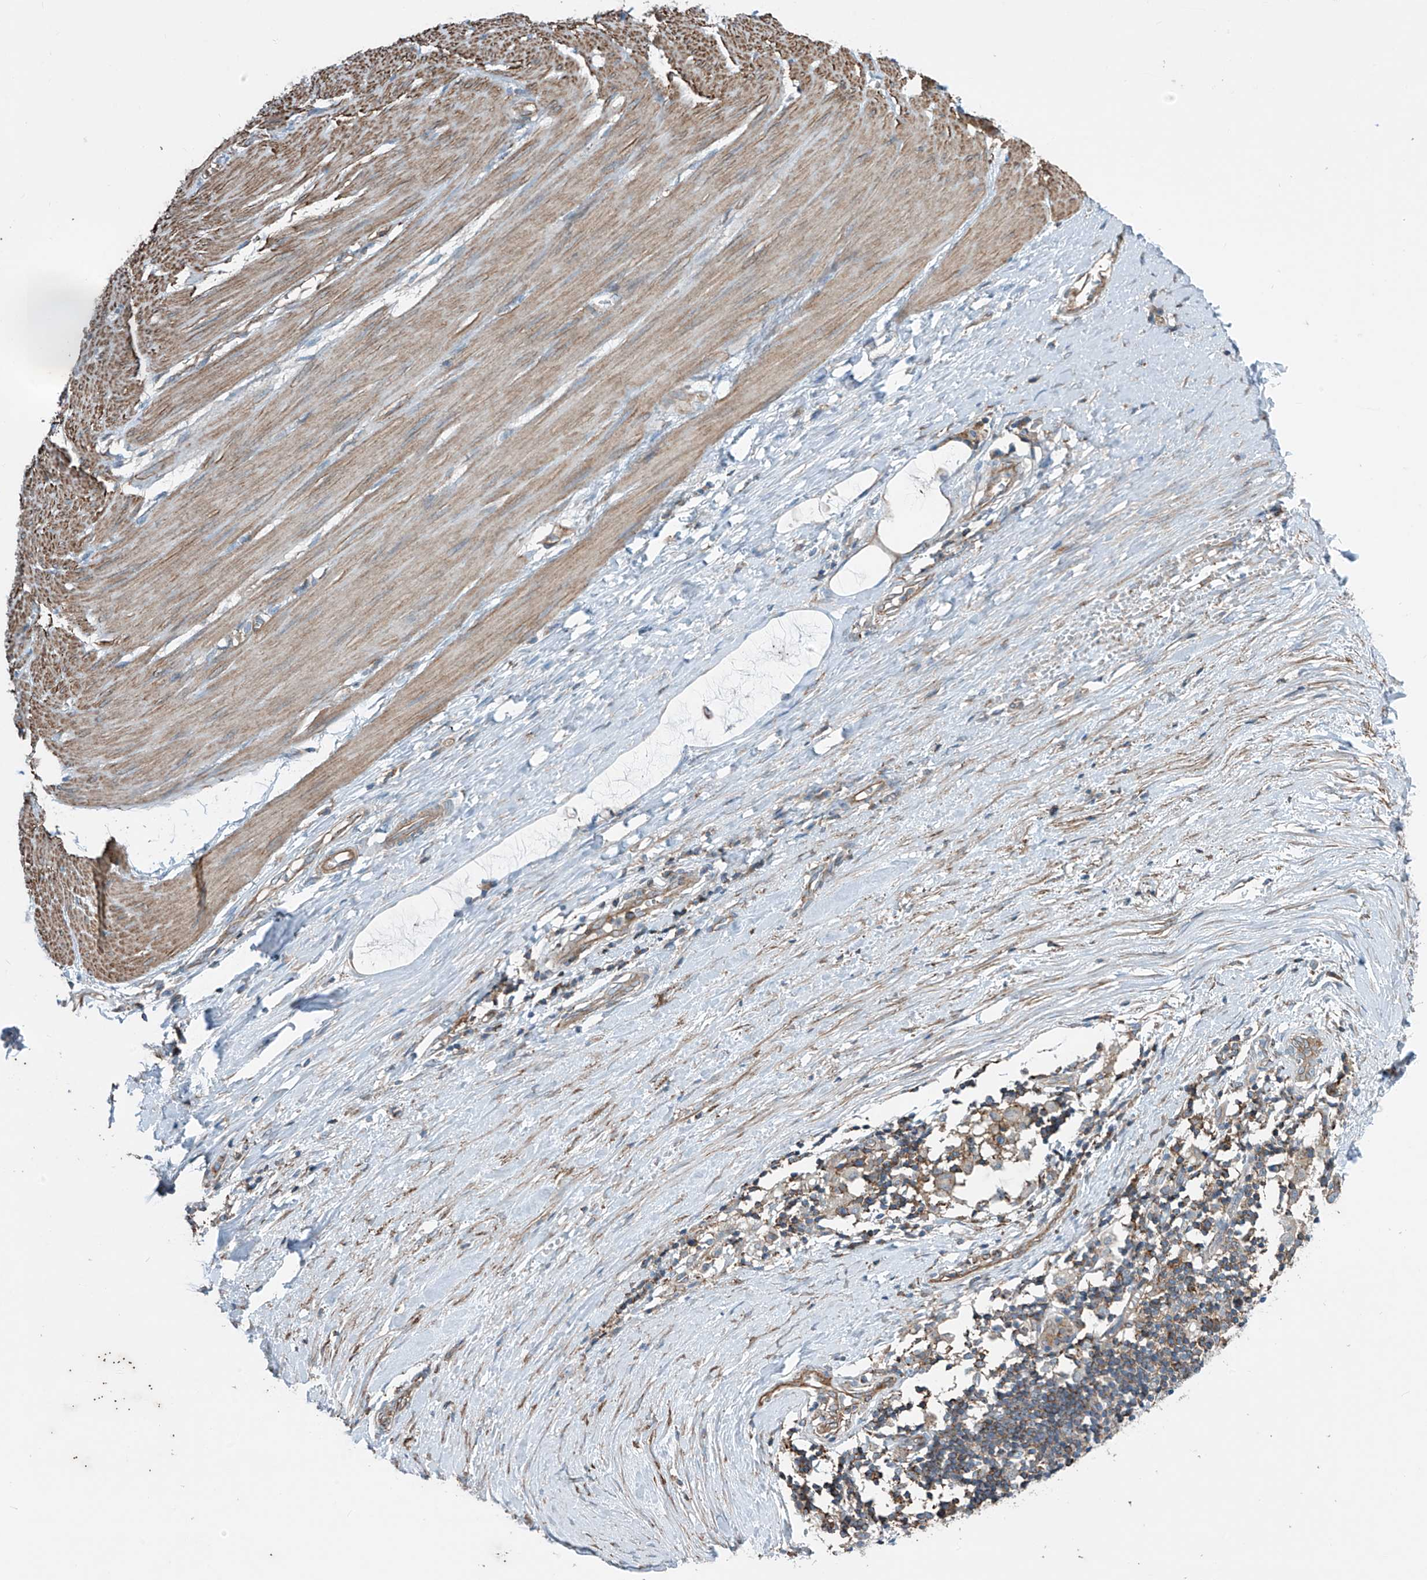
{"staining": {"intensity": "moderate", "quantity": ">75%", "location": "cytoplasmic/membranous"}, "tissue": "smooth muscle", "cell_type": "Smooth muscle cells", "image_type": "normal", "snomed": [{"axis": "morphology", "description": "Normal tissue, NOS"}, {"axis": "morphology", "description": "Adenocarcinoma, NOS"}, {"axis": "topography", "description": "Colon"}, {"axis": "topography", "description": "Peripheral nerve tissue"}], "caption": "Smooth muscle stained with immunohistochemistry (IHC) exhibits moderate cytoplasmic/membranous expression in approximately >75% of smooth muscle cells.", "gene": "SLC1A5", "patient": {"sex": "male", "age": 14}}